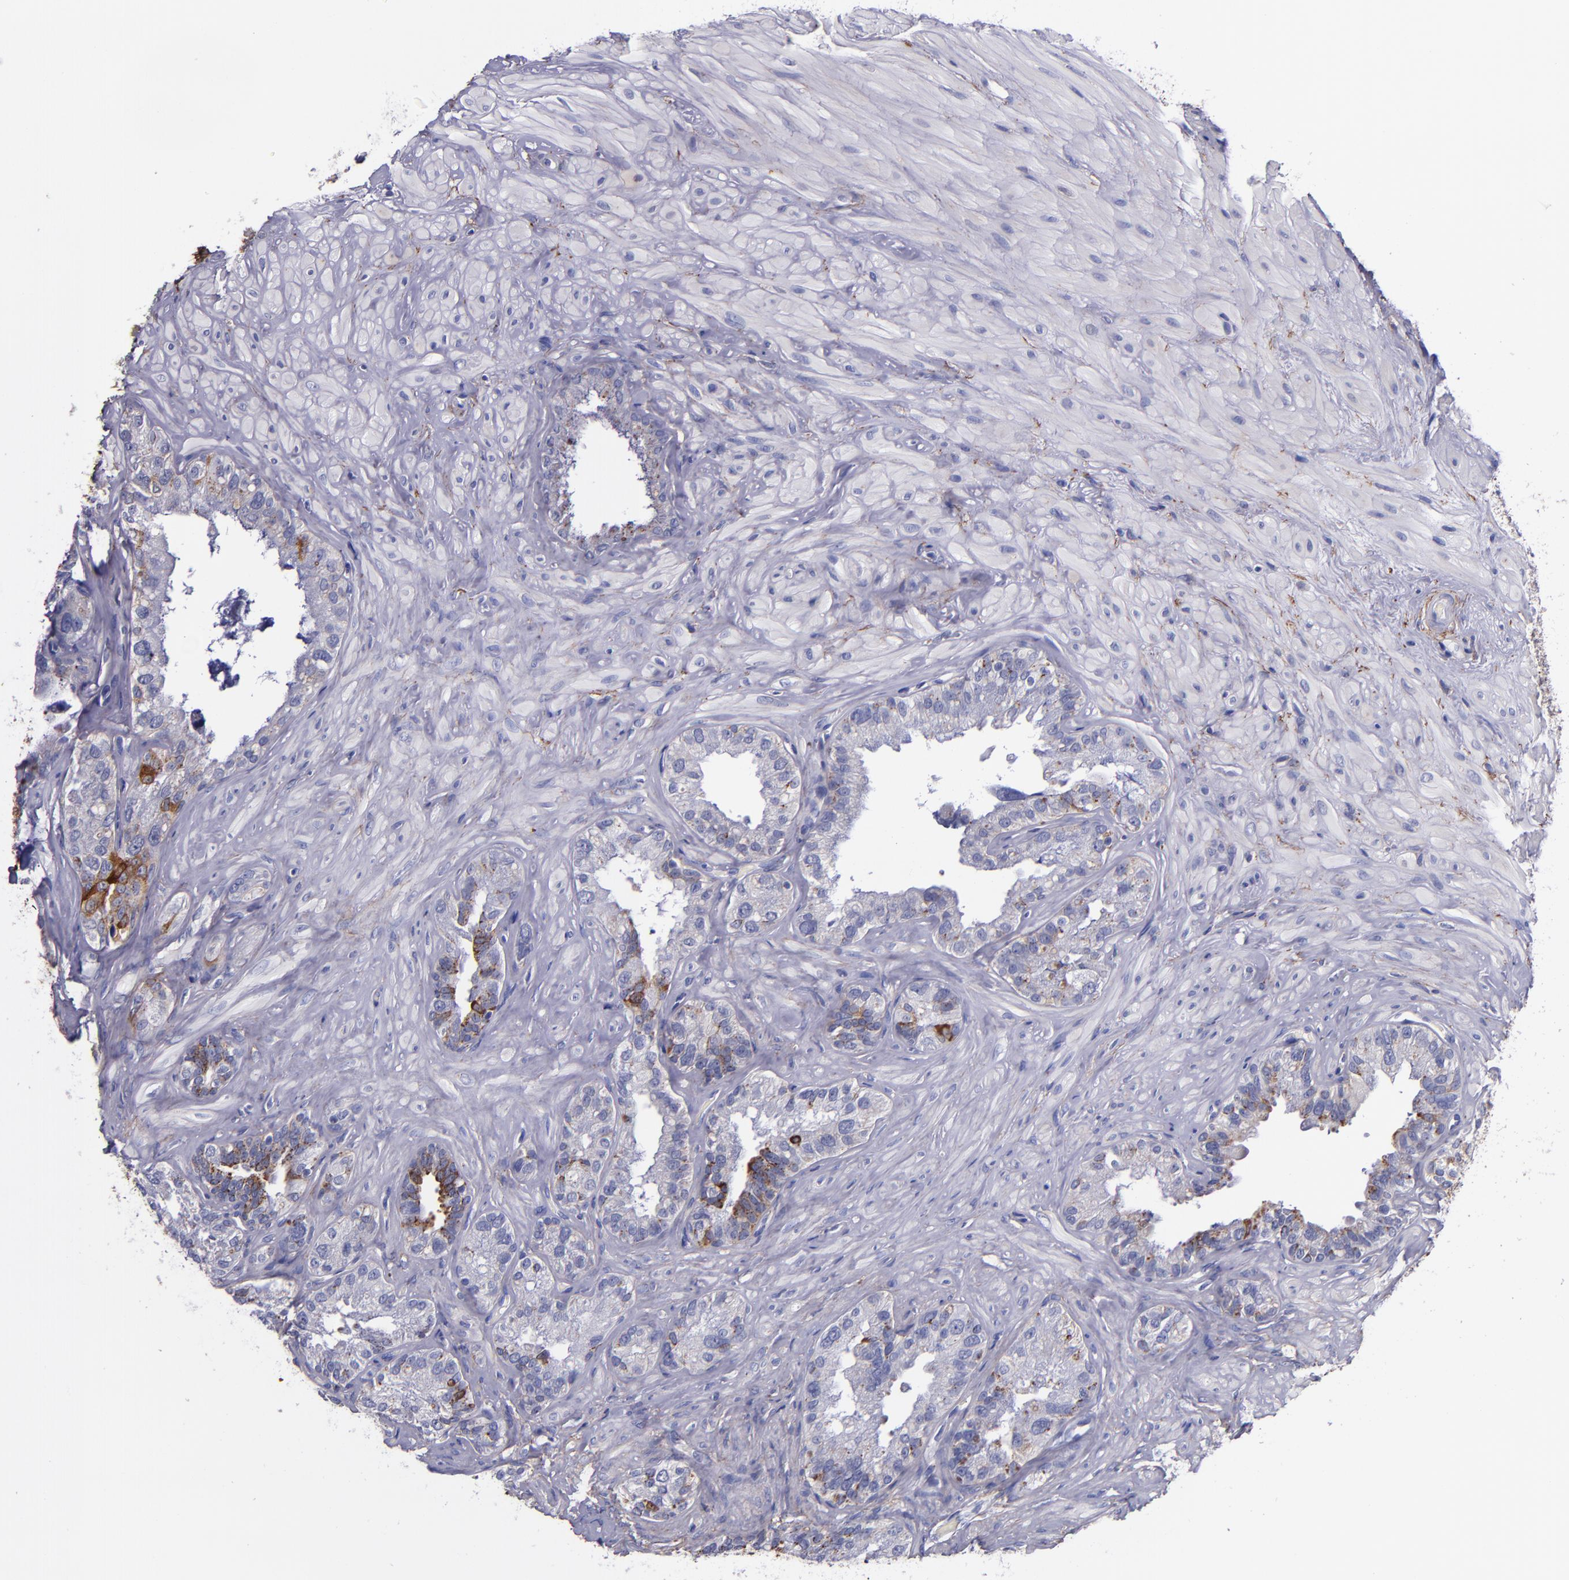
{"staining": {"intensity": "strong", "quantity": "25%-75%", "location": "cytoplasmic/membranous"}, "tissue": "seminal vesicle", "cell_type": "Glandular cells", "image_type": "normal", "snomed": [{"axis": "morphology", "description": "Normal tissue, NOS"}, {"axis": "topography", "description": "Seminal veicle"}], "caption": "Protein expression analysis of benign seminal vesicle reveals strong cytoplasmic/membranous expression in about 25%-75% of glandular cells. (DAB = brown stain, brightfield microscopy at high magnification).", "gene": "IVL", "patient": {"sex": "male", "age": 63}}